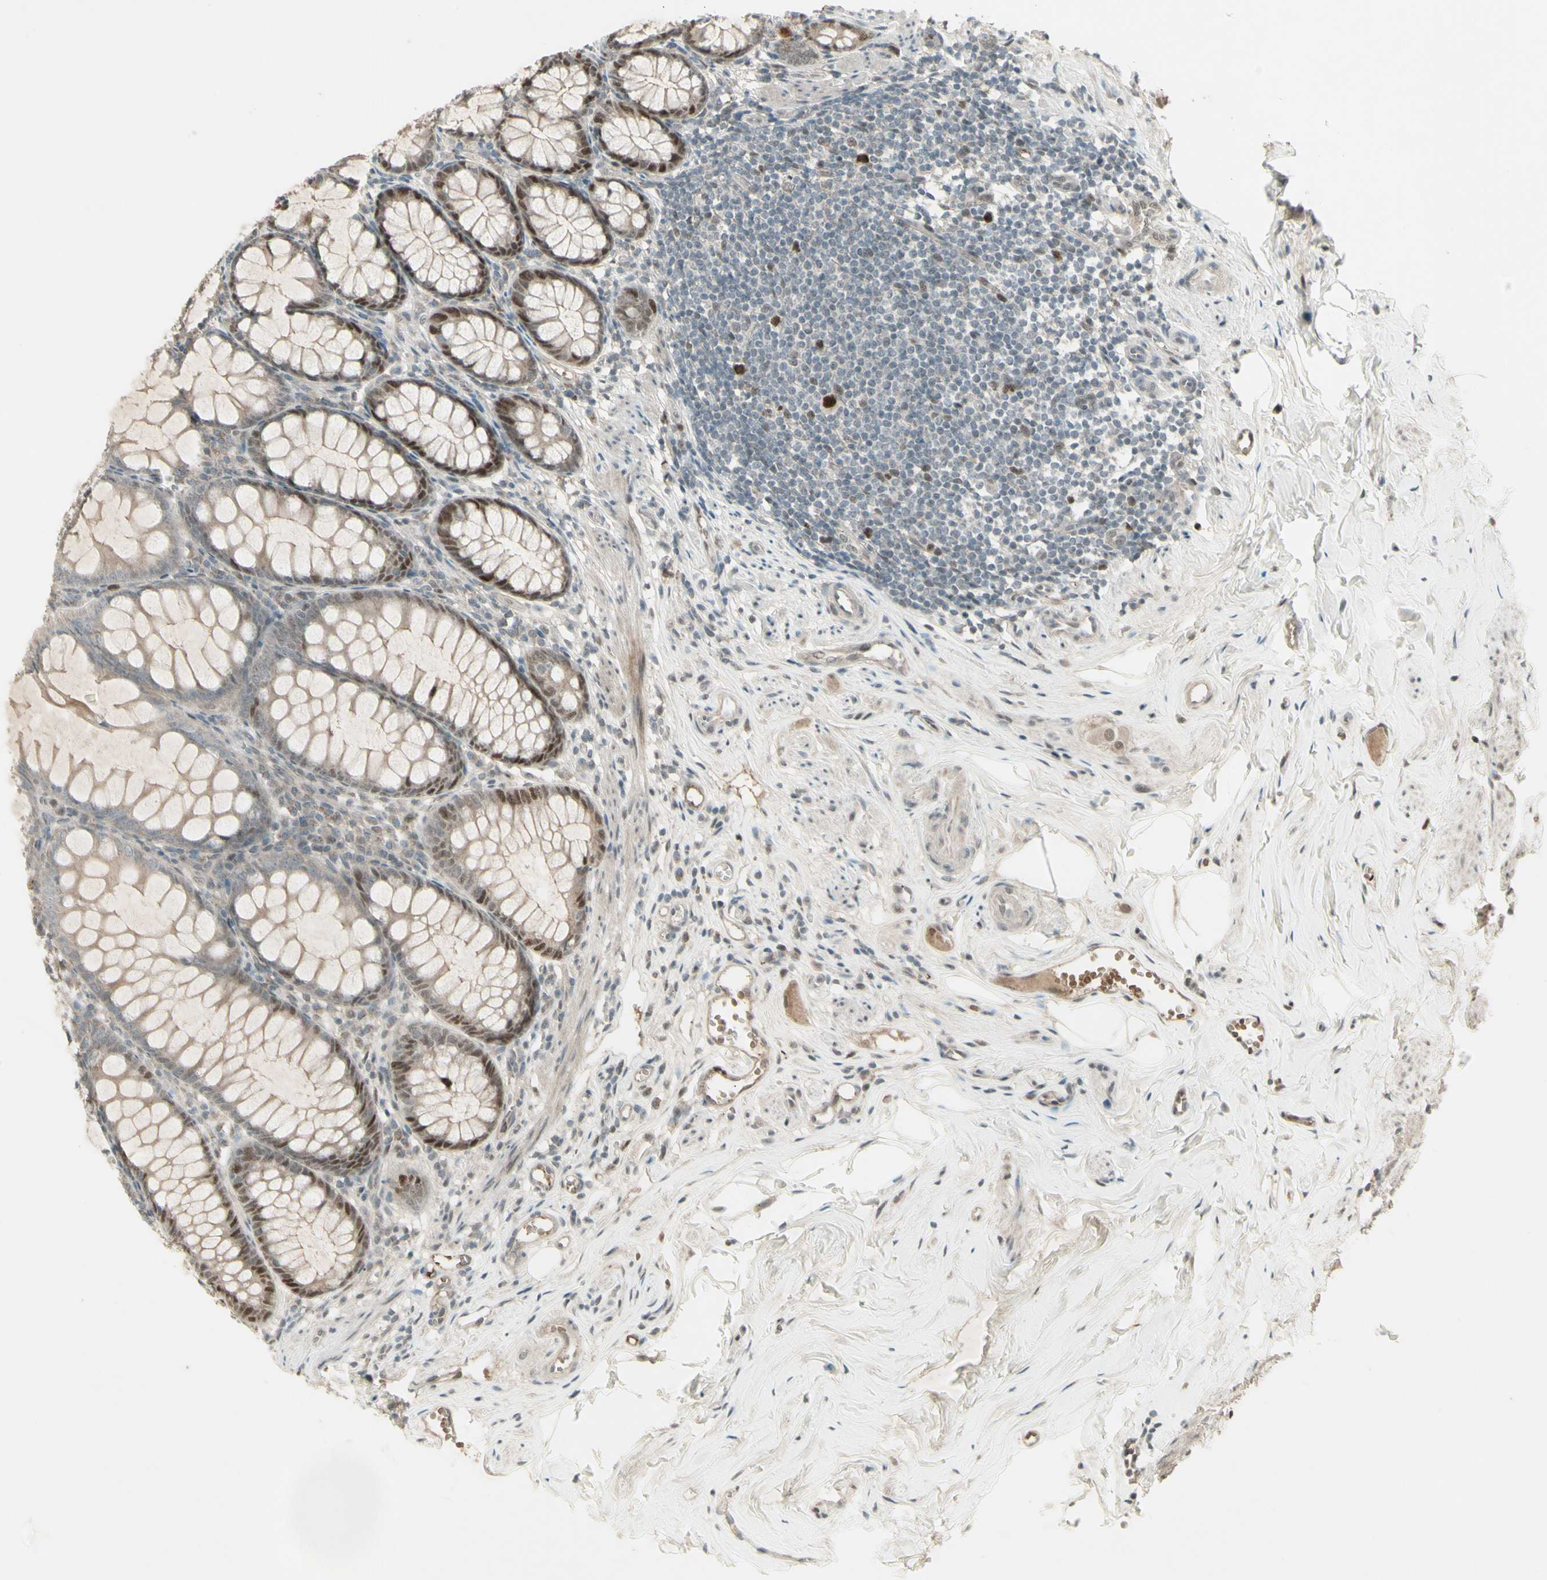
{"staining": {"intensity": "moderate", "quantity": "25%-75%", "location": "cytoplasmic/membranous,nuclear"}, "tissue": "appendix", "cell_type": "Glandular cells", "image_type": "normal", "snomed": [{"axis": "morphology", "description": "Normal tissue, NOS"}, {"axis": "topography", "description": "Appendix"}], "caption": "Unremarkable appendix reveals moderate cytoplasmic/membranous,nuclear expression in about 25%-75% of glandular cells The protein of interest is shown in brown color, while the nuclei are stained blue..", "gene": "MSH6", "patient": {"sex": "female", "age": 77}}